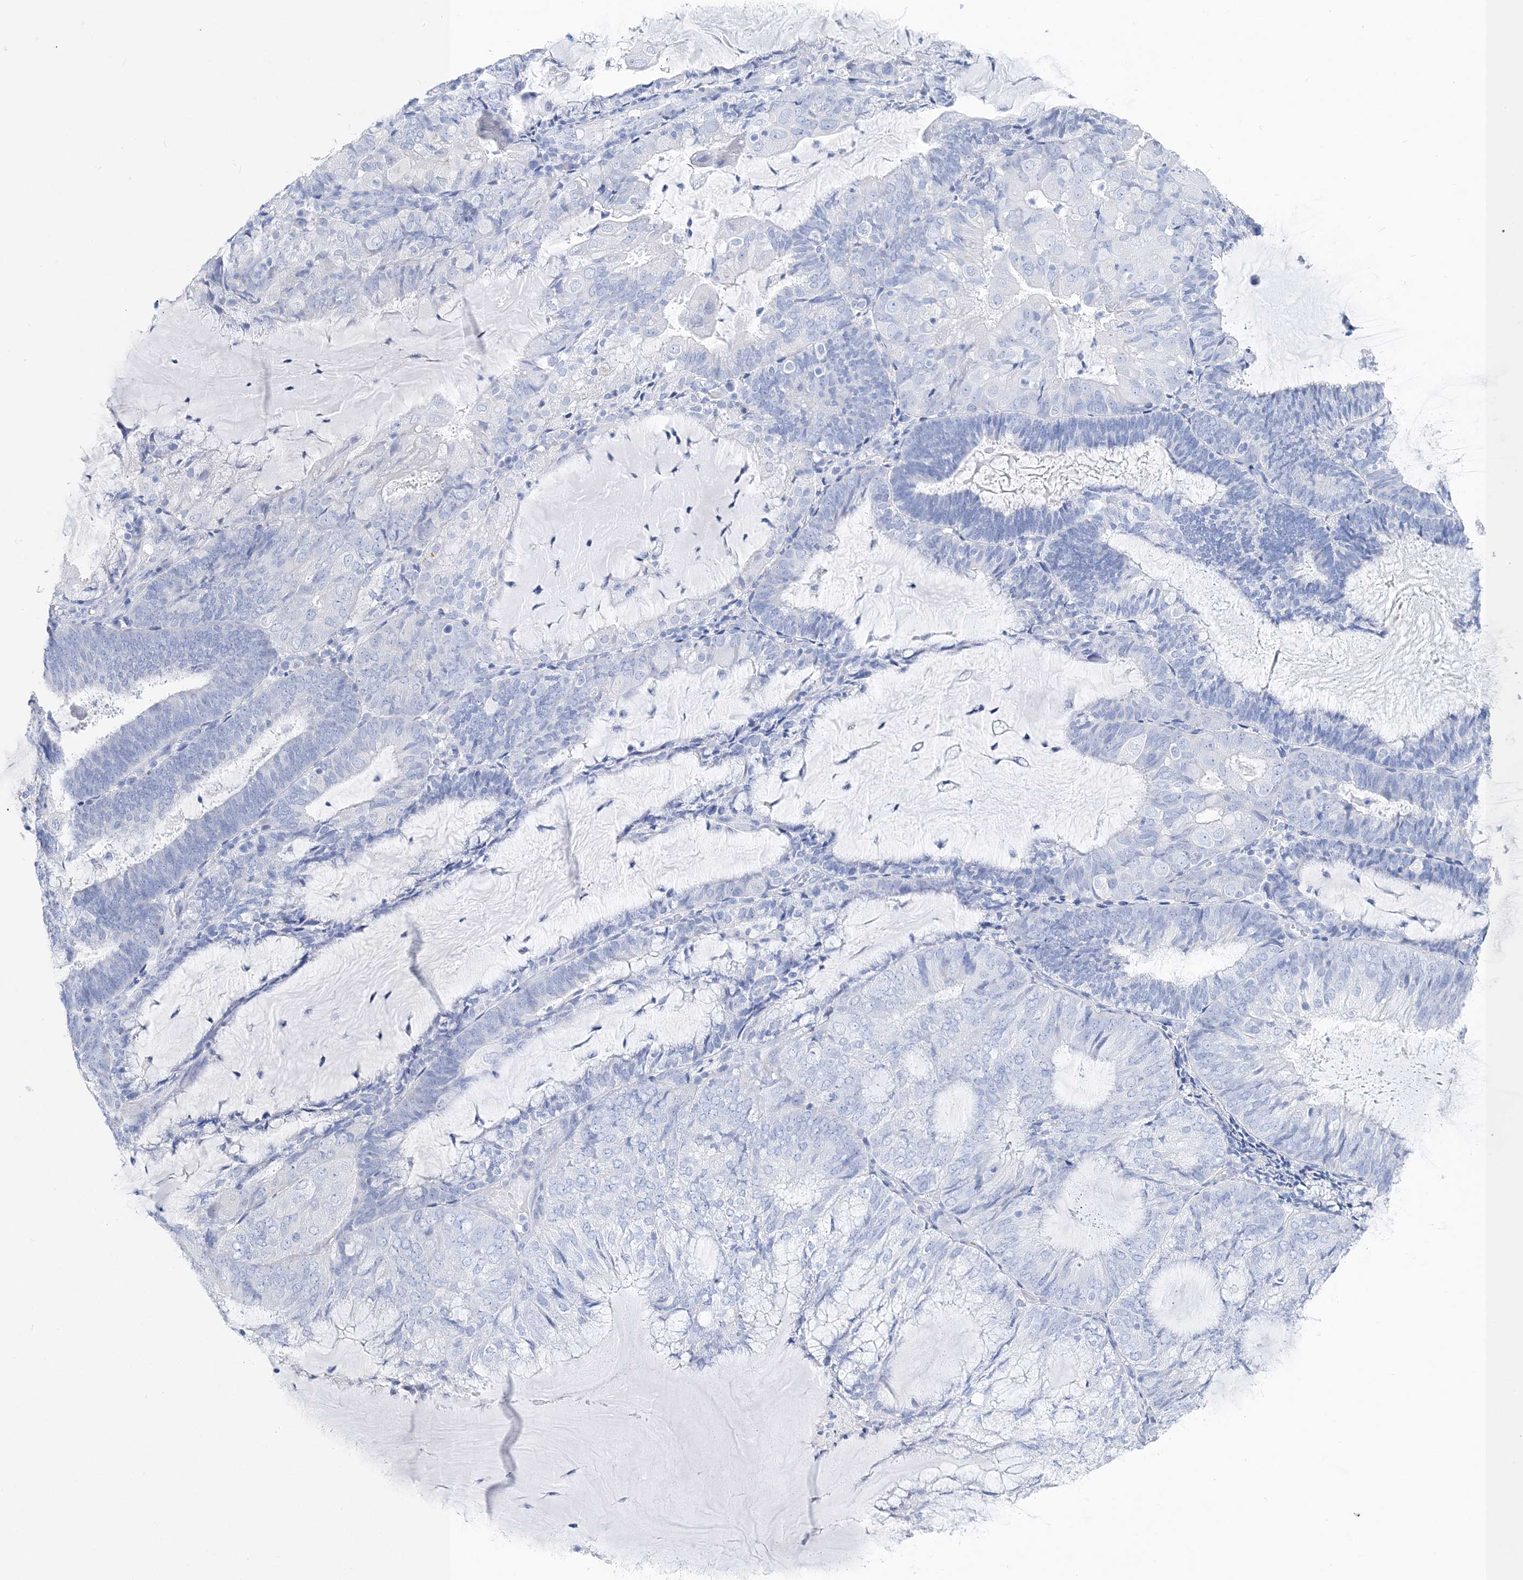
{"staining": {"intensity": "negative", "quantity": "none", "location": "none"}, "tissue": "endometrial cancer", "cell_type": "Tumor cells", "image_type": "cancer", "snomed": [{"axis": "morphology", "description": "Adenocarcinoma, NOS"}, {"axis": "topography", "description": "Endometrium"}], "caption": "Immunohistochemistry of human endometrial cancer (adenocarcinoma) reveals no expression in tumor cells.", "gene": "TSPYL6", "patient": {"sex": "female", "age": 81}}